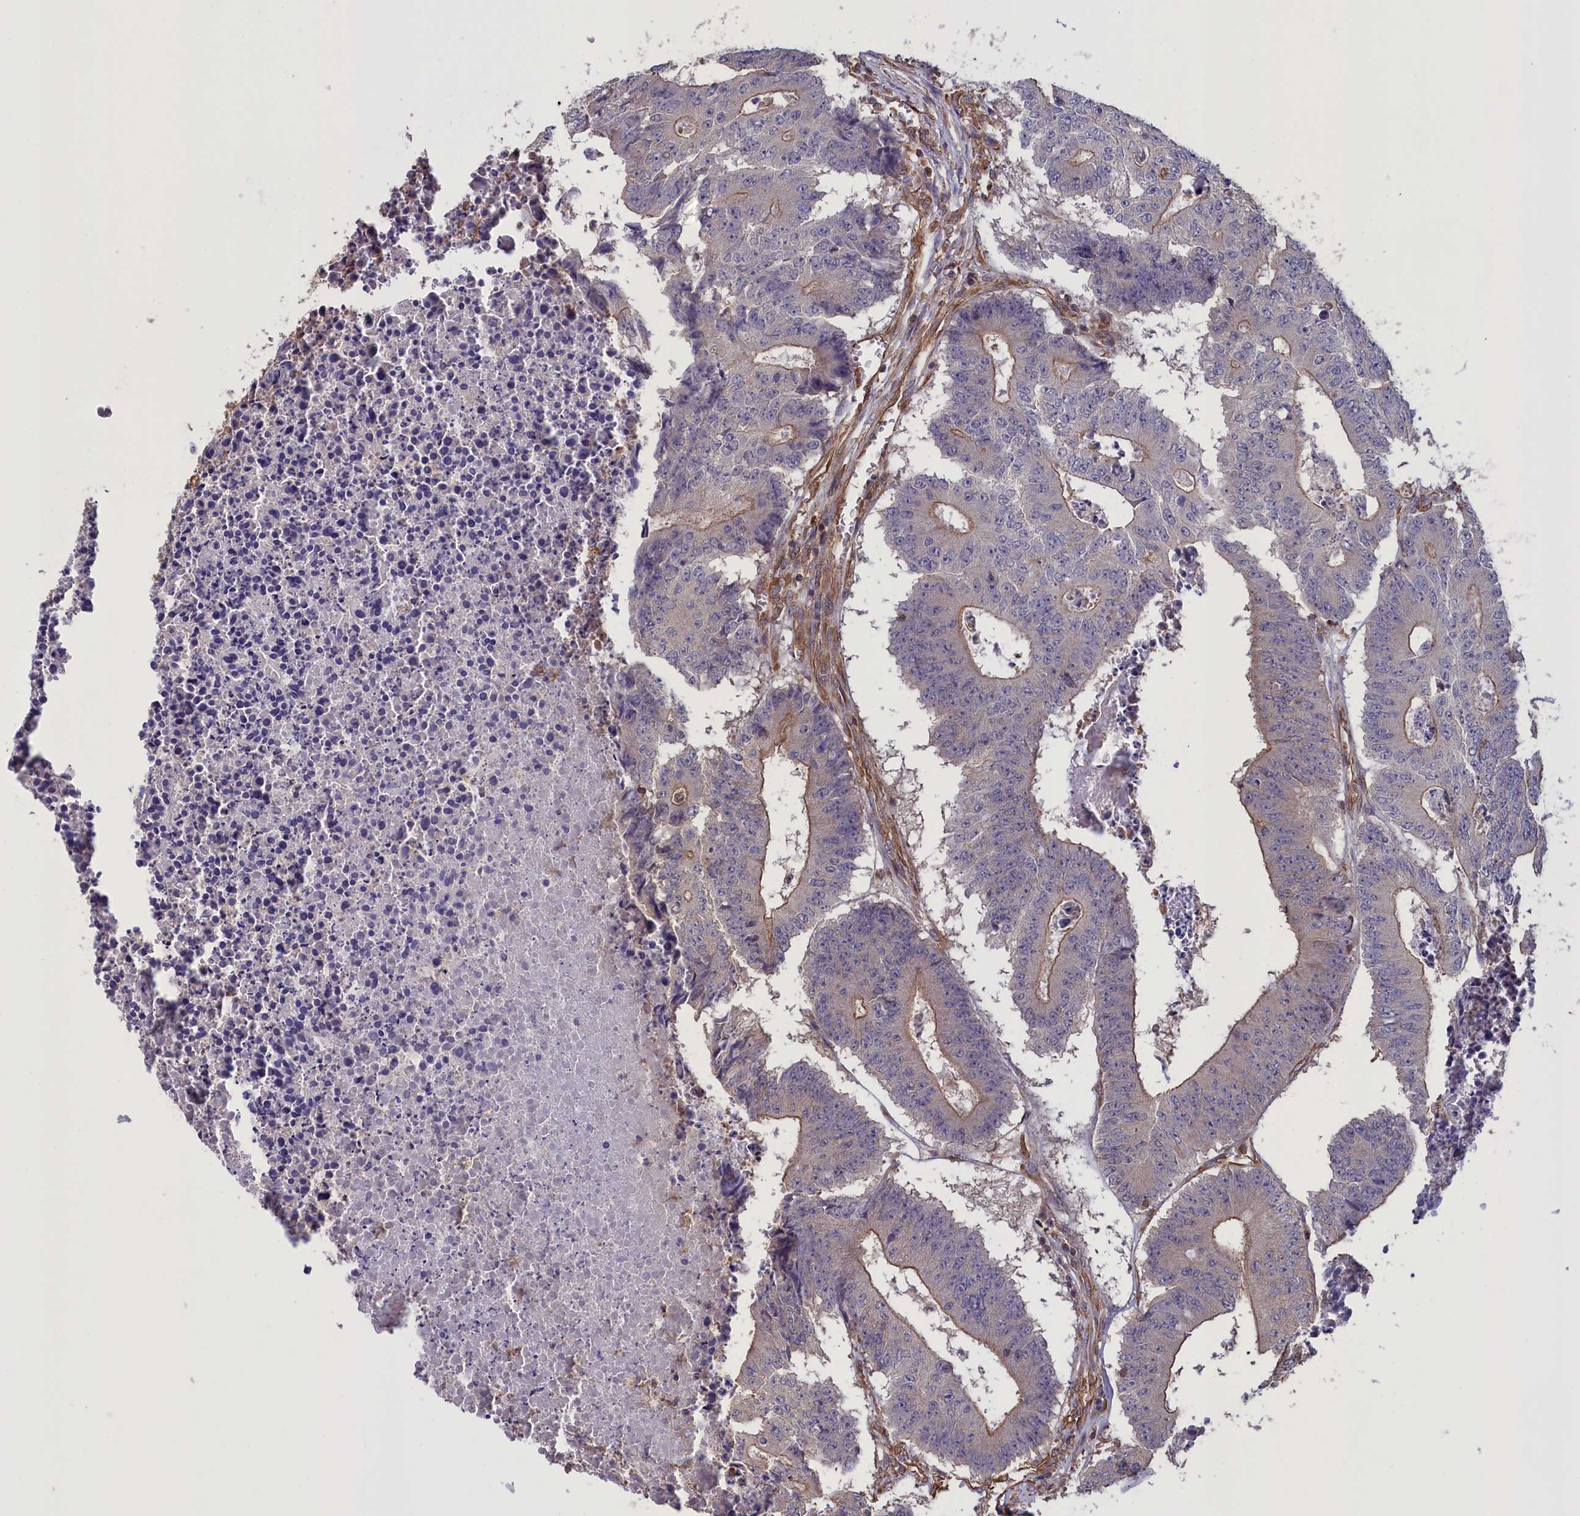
{"staining": {"intensity": "moderate", "quantity": "<25%", "location": "cytoplasmic/membranous"}, "tissue": "colorectal cancer", "cell_type": "Tumor cells", "image_type": "cancer", "snomed": [{"axis": "morphology", "description": "Adenocarcinoma, NOS"}, {"axis": "topography", "description": "Colon"}], "caption": "Immunohistochemical staining of human adenocarcinoma (colorectal) shows moderate cytoplasmic/membranous protein staining in approximately <25% of tumor cells. Using DAB (3,3'-diaminobenzidine) (brown) and hematoxylin (blue) stains, captured at high magnification using brightfield microscopy.", "gene": "DAPK3", "patient": {"sex": "male", "age": 87}}